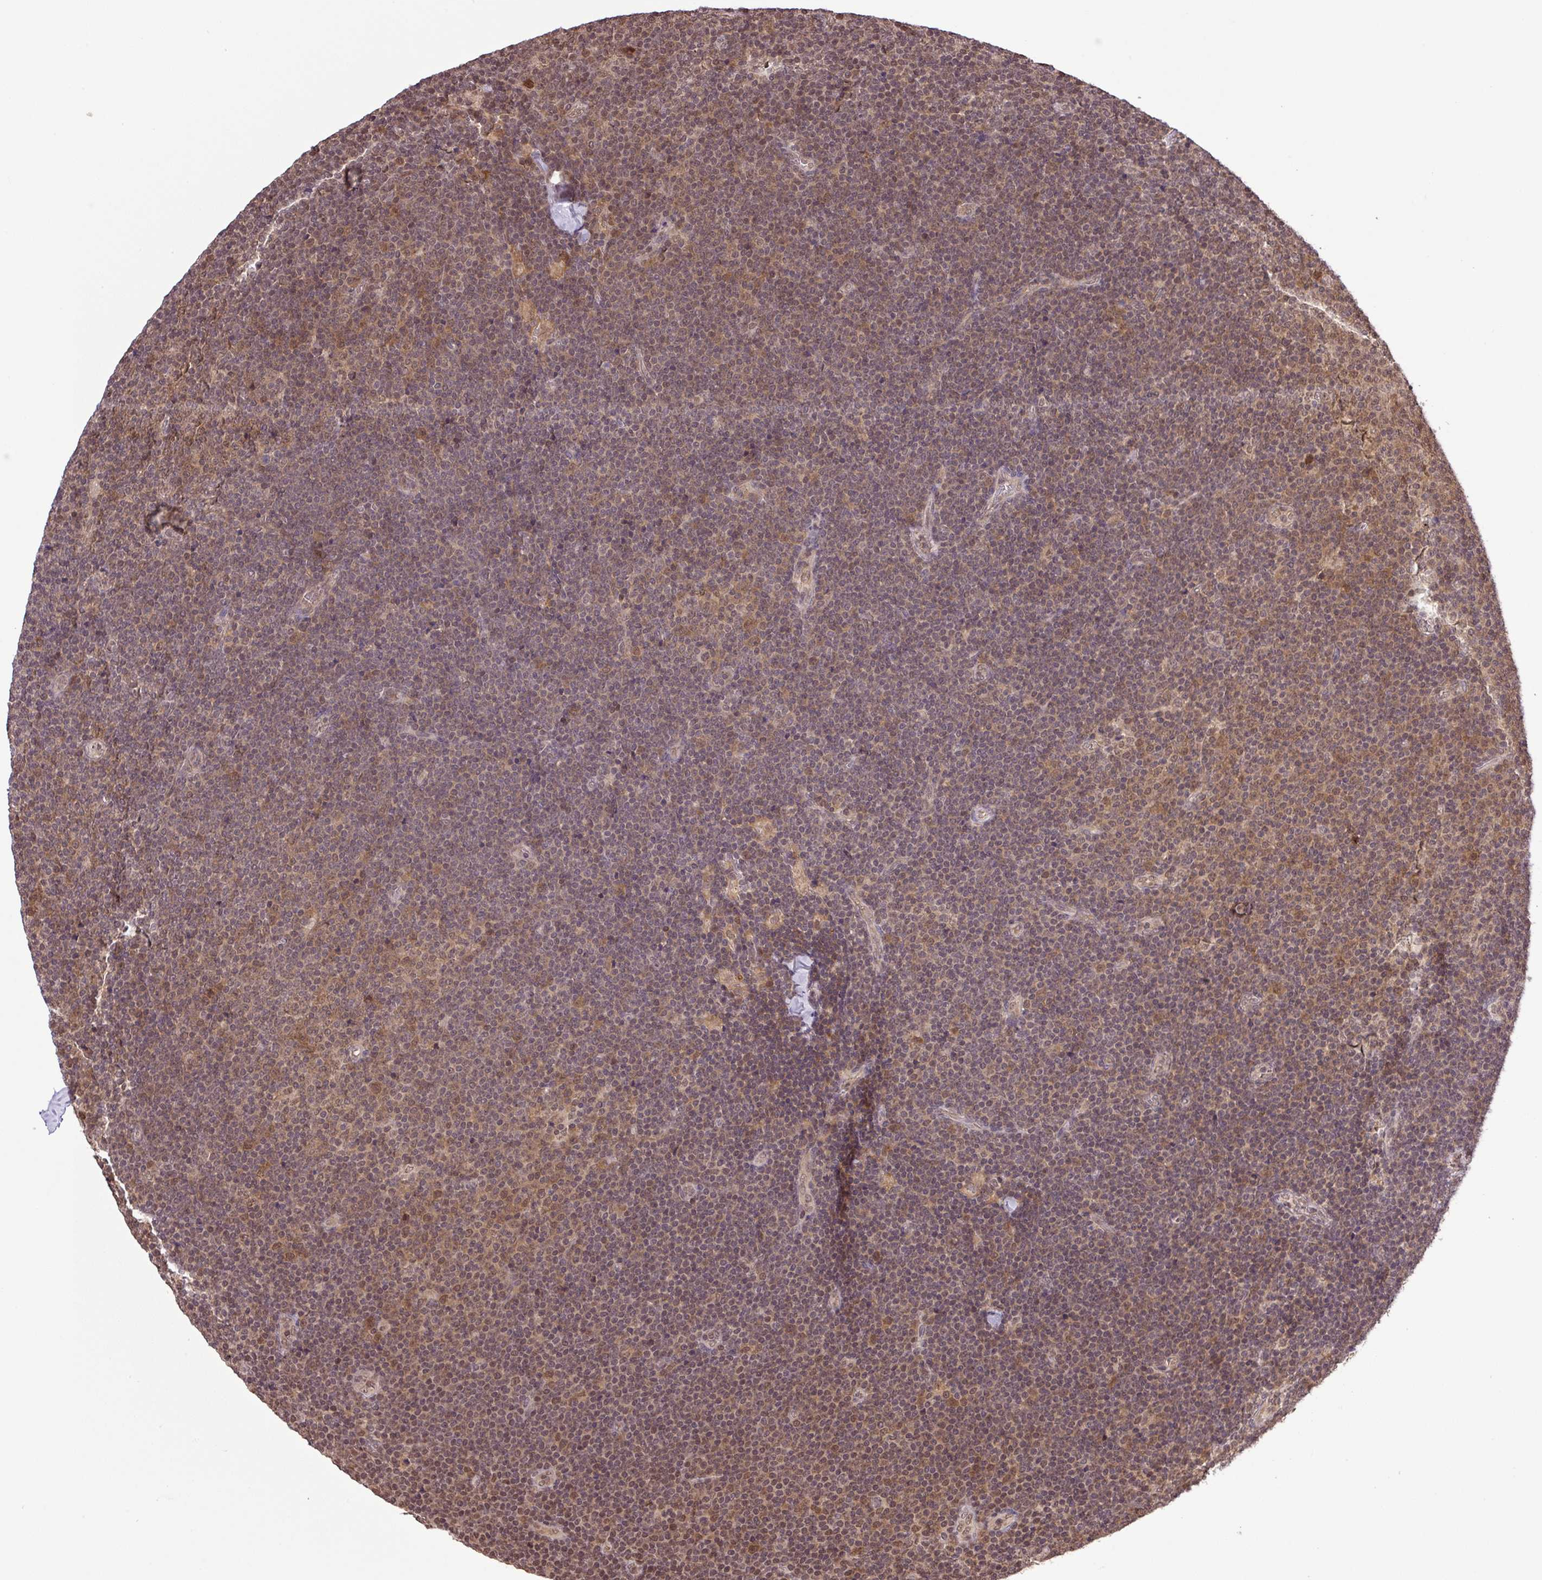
{"staining": {"intensity": "weak", "quantity": "<25%", "location": "nuclear"}, "tissue": "lymphoma", "cell_type": "Tumor cells", "image_type": "cancer", "snomed": [{"axis": "morphology", "description": "Malignant lymphoma, non-Hodgkin's type, Low grade"}, {"axis": "topography", "description": "Lymph node"}], "caption": "Tumor cells are negative for brown protein staining in lymphoma. The staining was performed using DAB to visualize the protein expression in brown, while the nuclei were stained in blue with hematoxylin (Magnification: 20x).", "gene": "SGTA", "patient": {"sex": "male", "age": 48}}